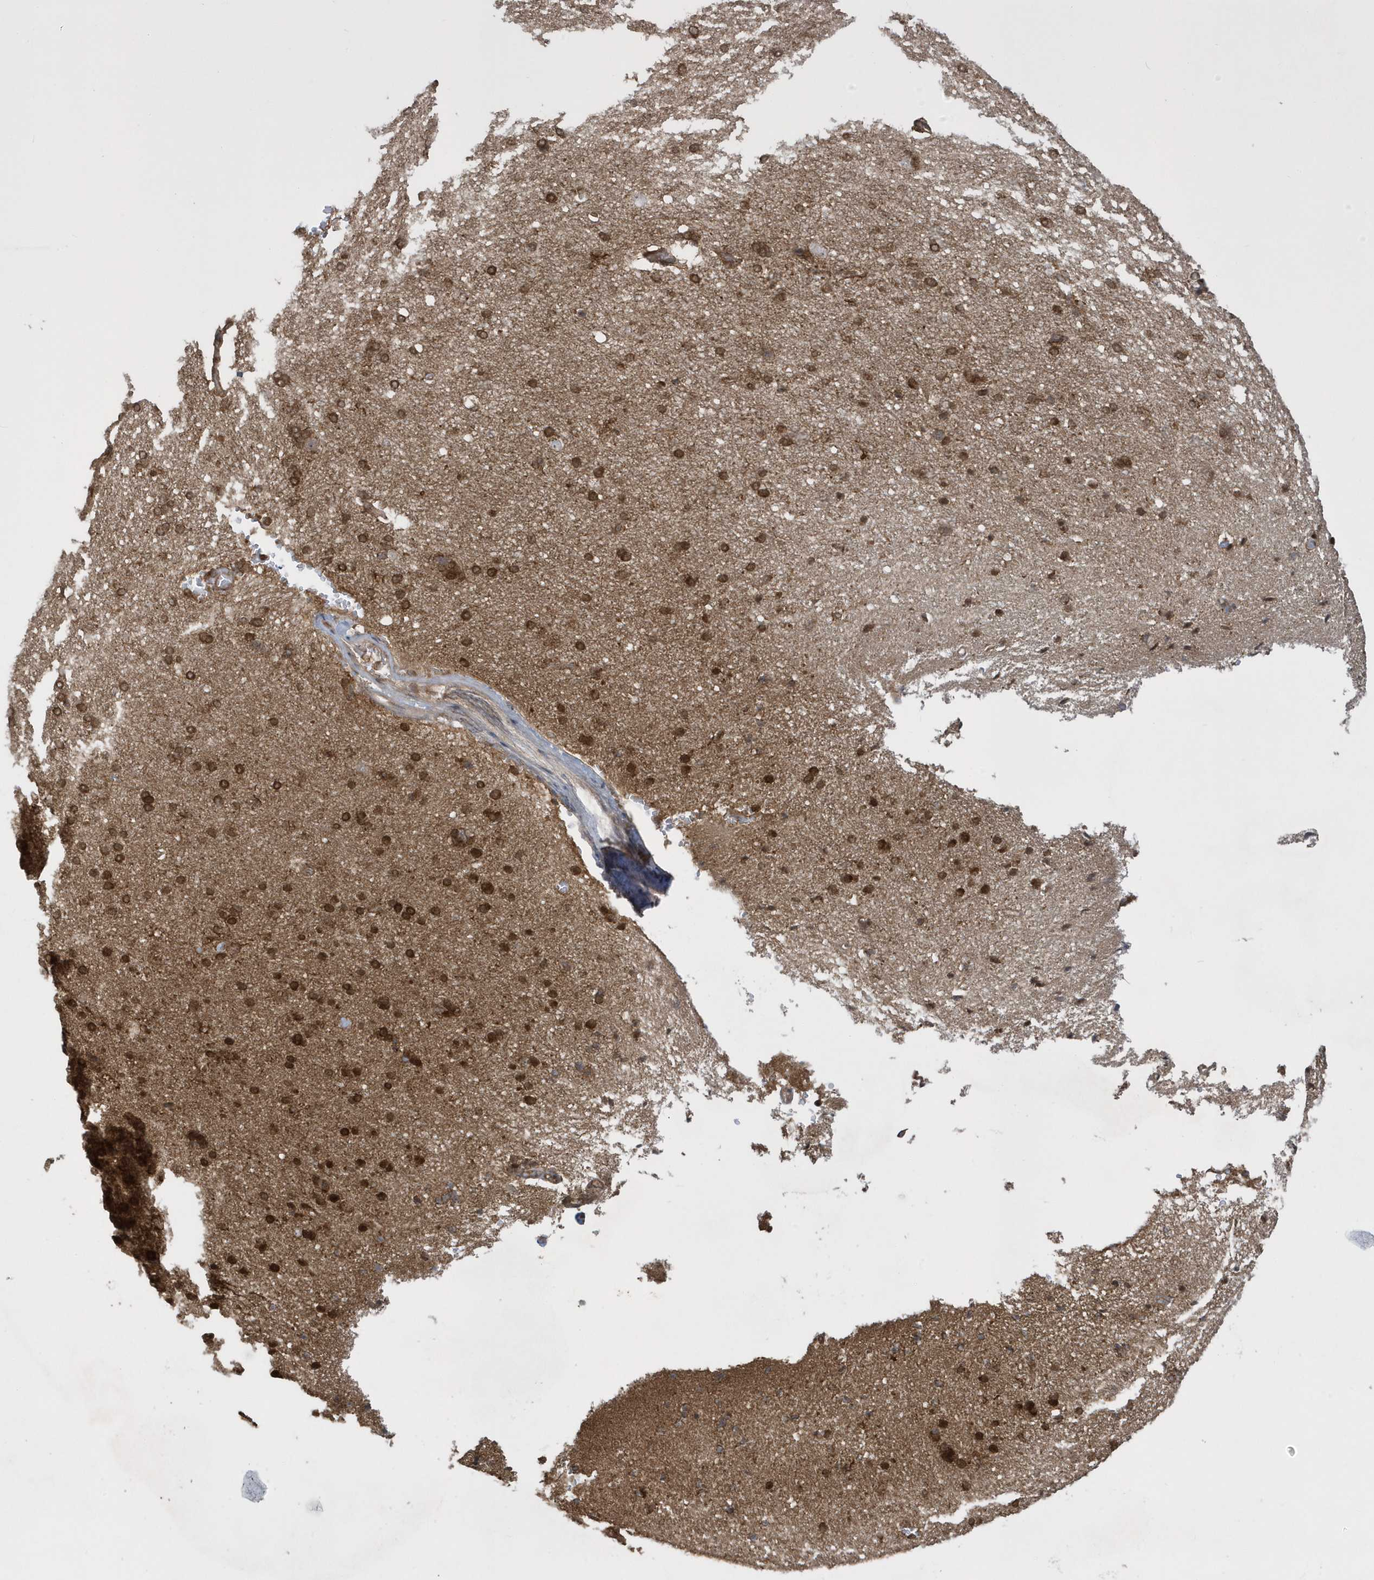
{"staining": {"intensity": "moderate", "quantity": ">75%", "location": "cytoplasmic/membranous"}, "tissue": "cerebral cortex", "cell_type": "Endothelial cells", "image_type": "normal", "snomed": [{"axis": "morphology", "description": "Normal tissue, NOS"}, {"axis": "topography", "description": "Cerebral cortex"}], "caption": "An image showing moderate cytoplasmic/membranous expression in about >75% of endothelial cells in normal cerebral cortex, as visualized by brown immunohistochemical staining.", "gene": "STAMBP", "patient": {"sex": "male", "age": 62}}